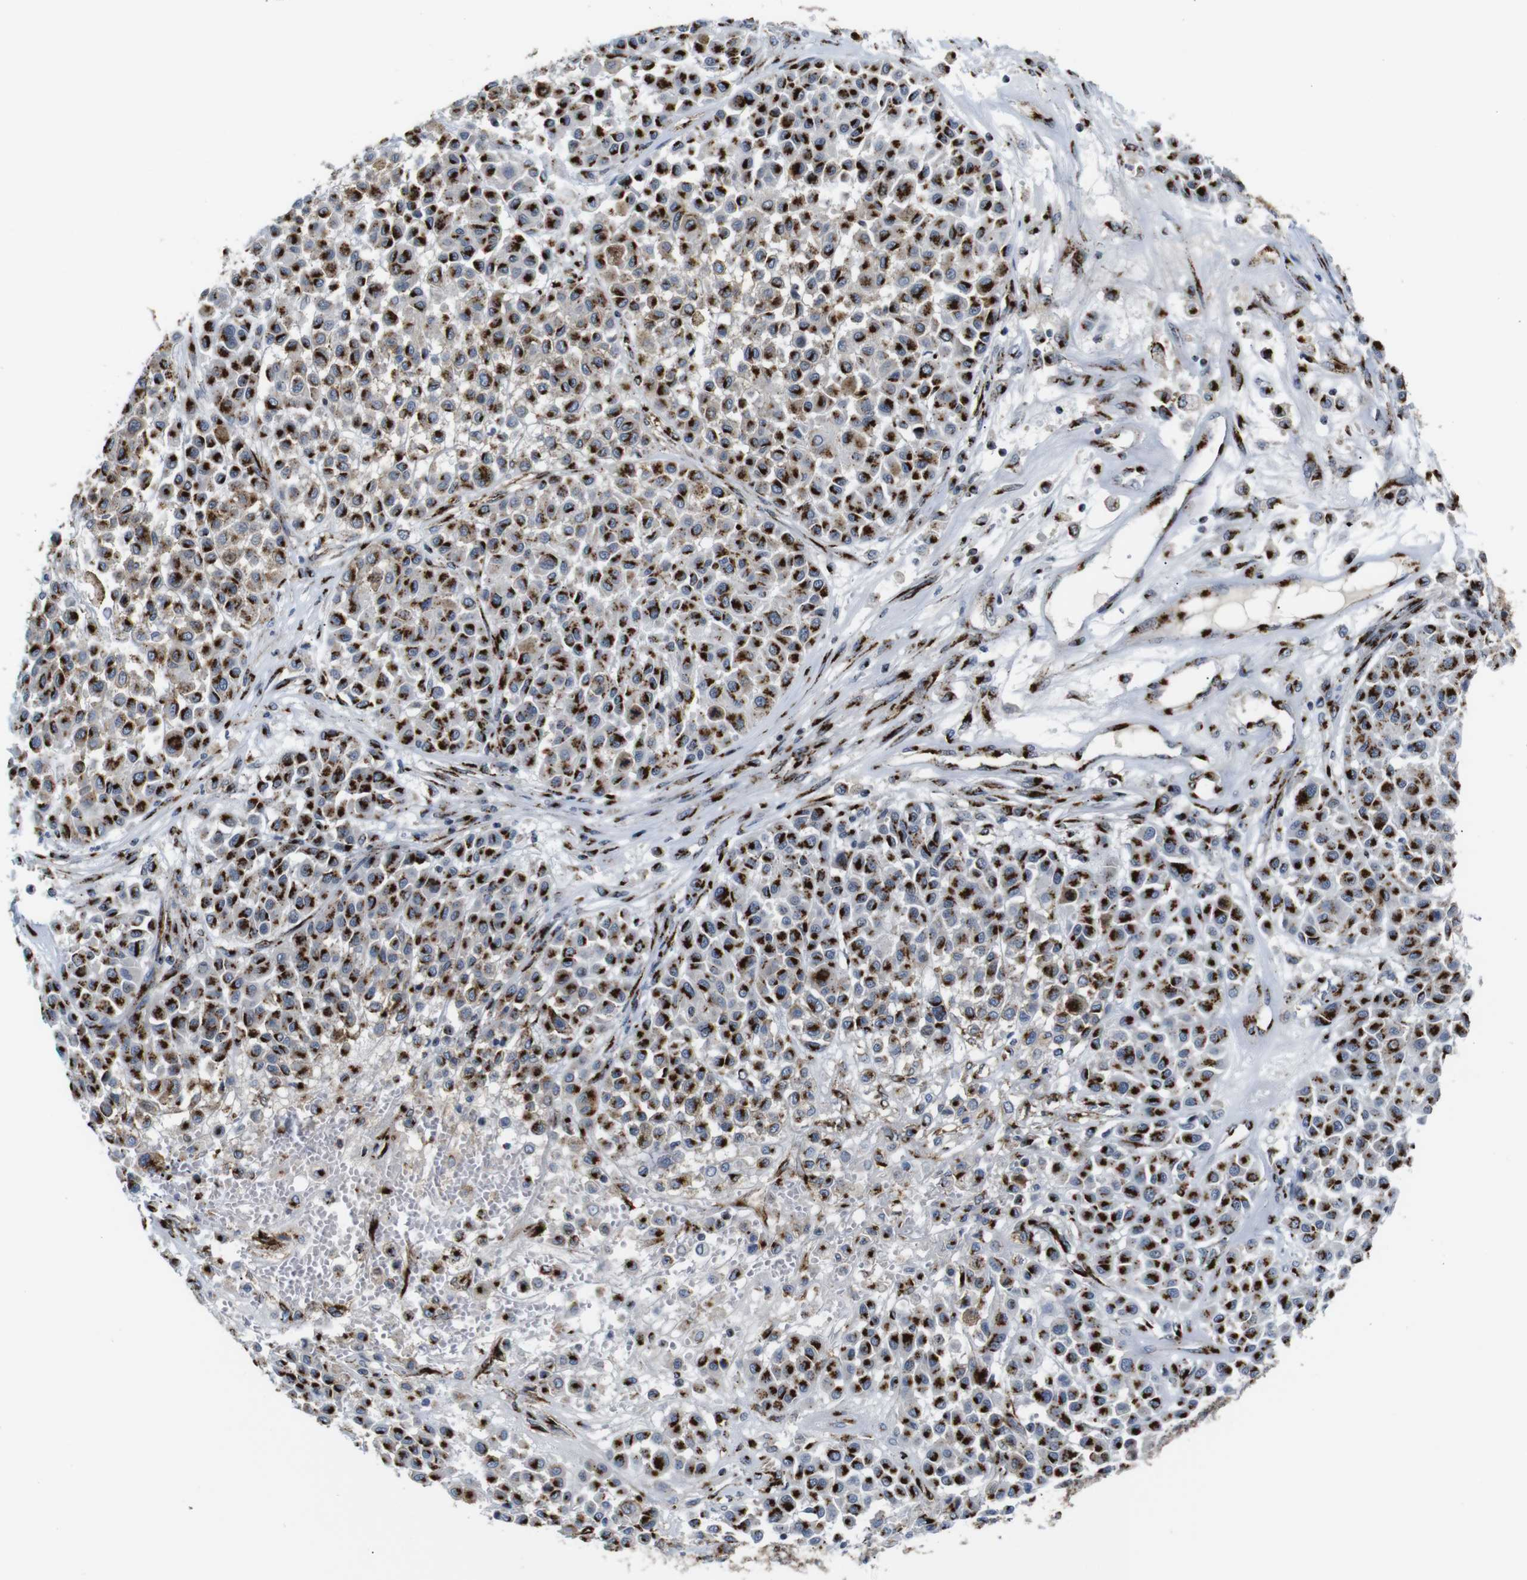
{"staining": {"intensity": "strong", "quantity": ">75%", "location": "cytoplasmic/membranous"}, "tissue": "melanoma", "cell_type": "Tumor cells", "image_type": "cancer", "snomed": [{"axis": "morphology", "description": "Malignant melanoma, Metastatic site"}, {"axis": "topography", "description": "Soft tissue"}], "caption": "Protein staining reveals strong cytoplasmic/membranous expression in approximately >75% of tumor cells in melanoma.", "gene": "TGOLN2", "patient": {"sex": "male", "age": 41}}